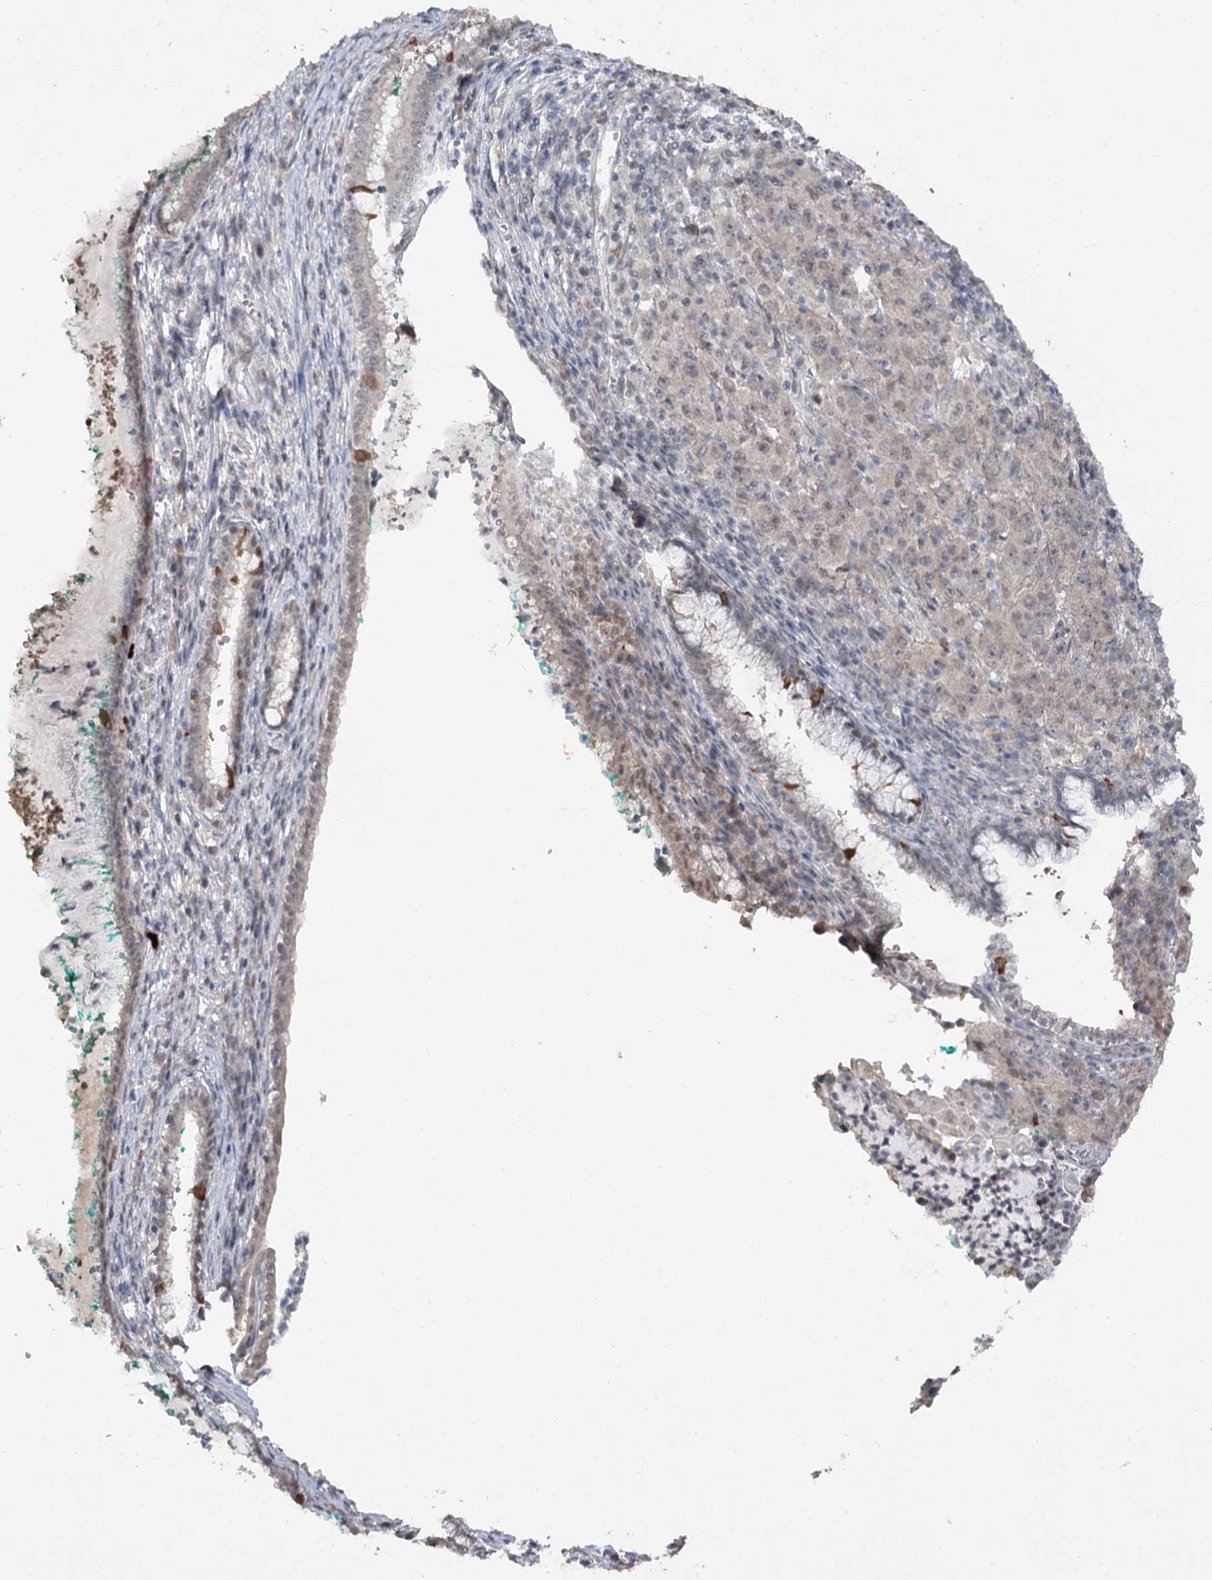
{"staining": {"intensity": "weak", "quantity": "<25%", "location": "cytoplasmic/membranous"}, "tissue": "cervix", "cell_type": "Glandular cells", "image_type": "normal", "snomed": [{"axis": "morphology", "description": "Normal tissue, NOS"}, {"axis": "morphology", "description": "Adenocarcinoma, NOS"}, {"axis": "topography", "description": "Cervix"}], "caption": "Immunohistochemical staining of benign human cervix exhibits no significant staining in glandular cells. The staining is performed using DAB brown chromogen with nuclei counter-stained in using hematoxylin.", "gene": "PHYHIPL", "patient": {"sex": "female", "age": 29}}